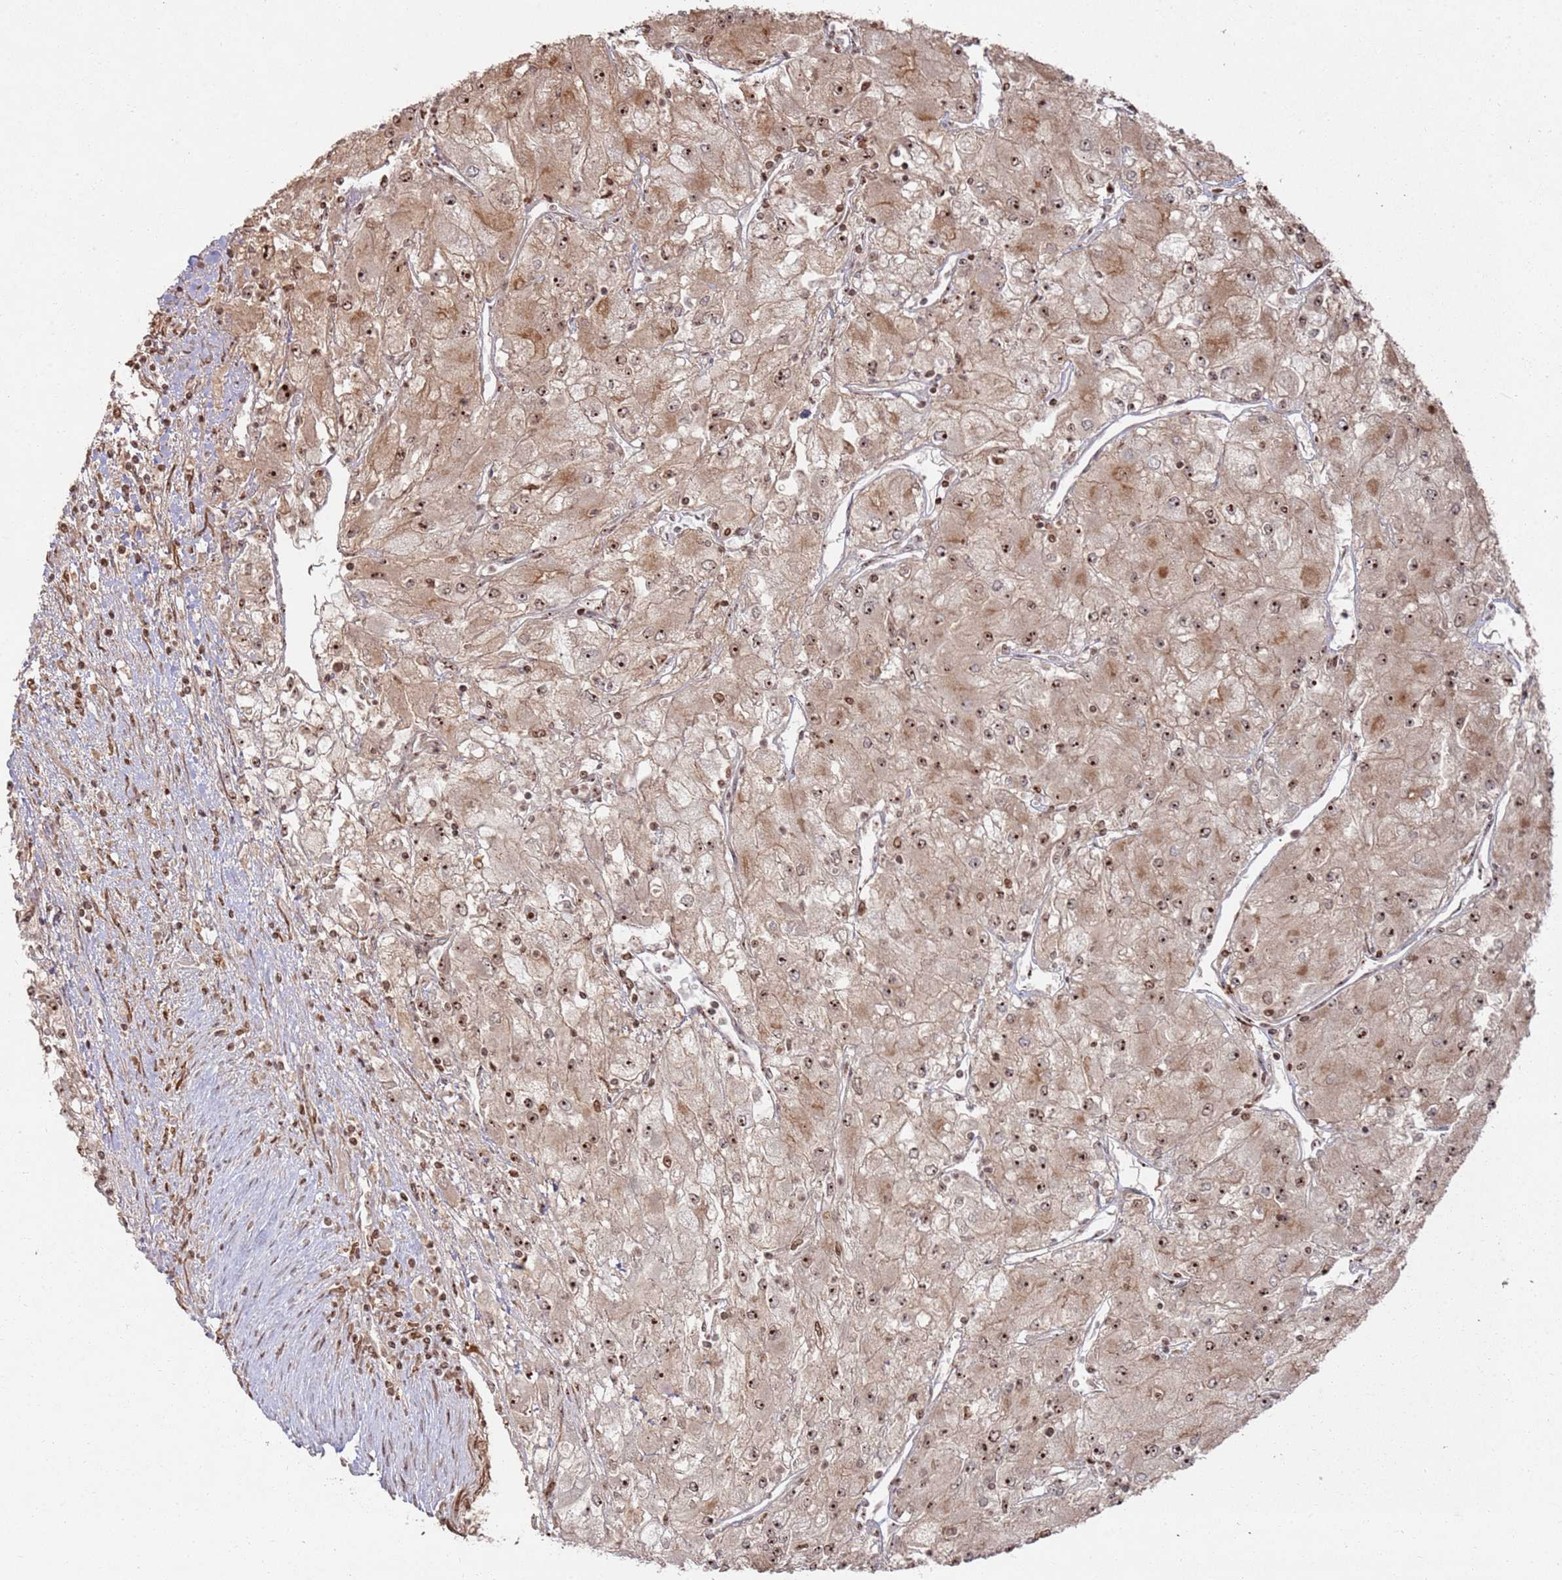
{"staining": {"intensity": "strong", "quantity": ">75%", "location": "nuclear"}, "tissue": "renal cancer", "cell_type": "Tumor cells", "image_type": "cancer", "snomed": [{"axis": "morphology", "description": "Adenocarcinoma, NOS"}, {"axis": "topography", "description": "Kidney"}], "caption": "A brown stain shows strong nuclear staining of a protein in human adenocarcinoma (renal) tumor cells.", "gene": "UTP11", "patient": {"sex": "male", "age": 80}}